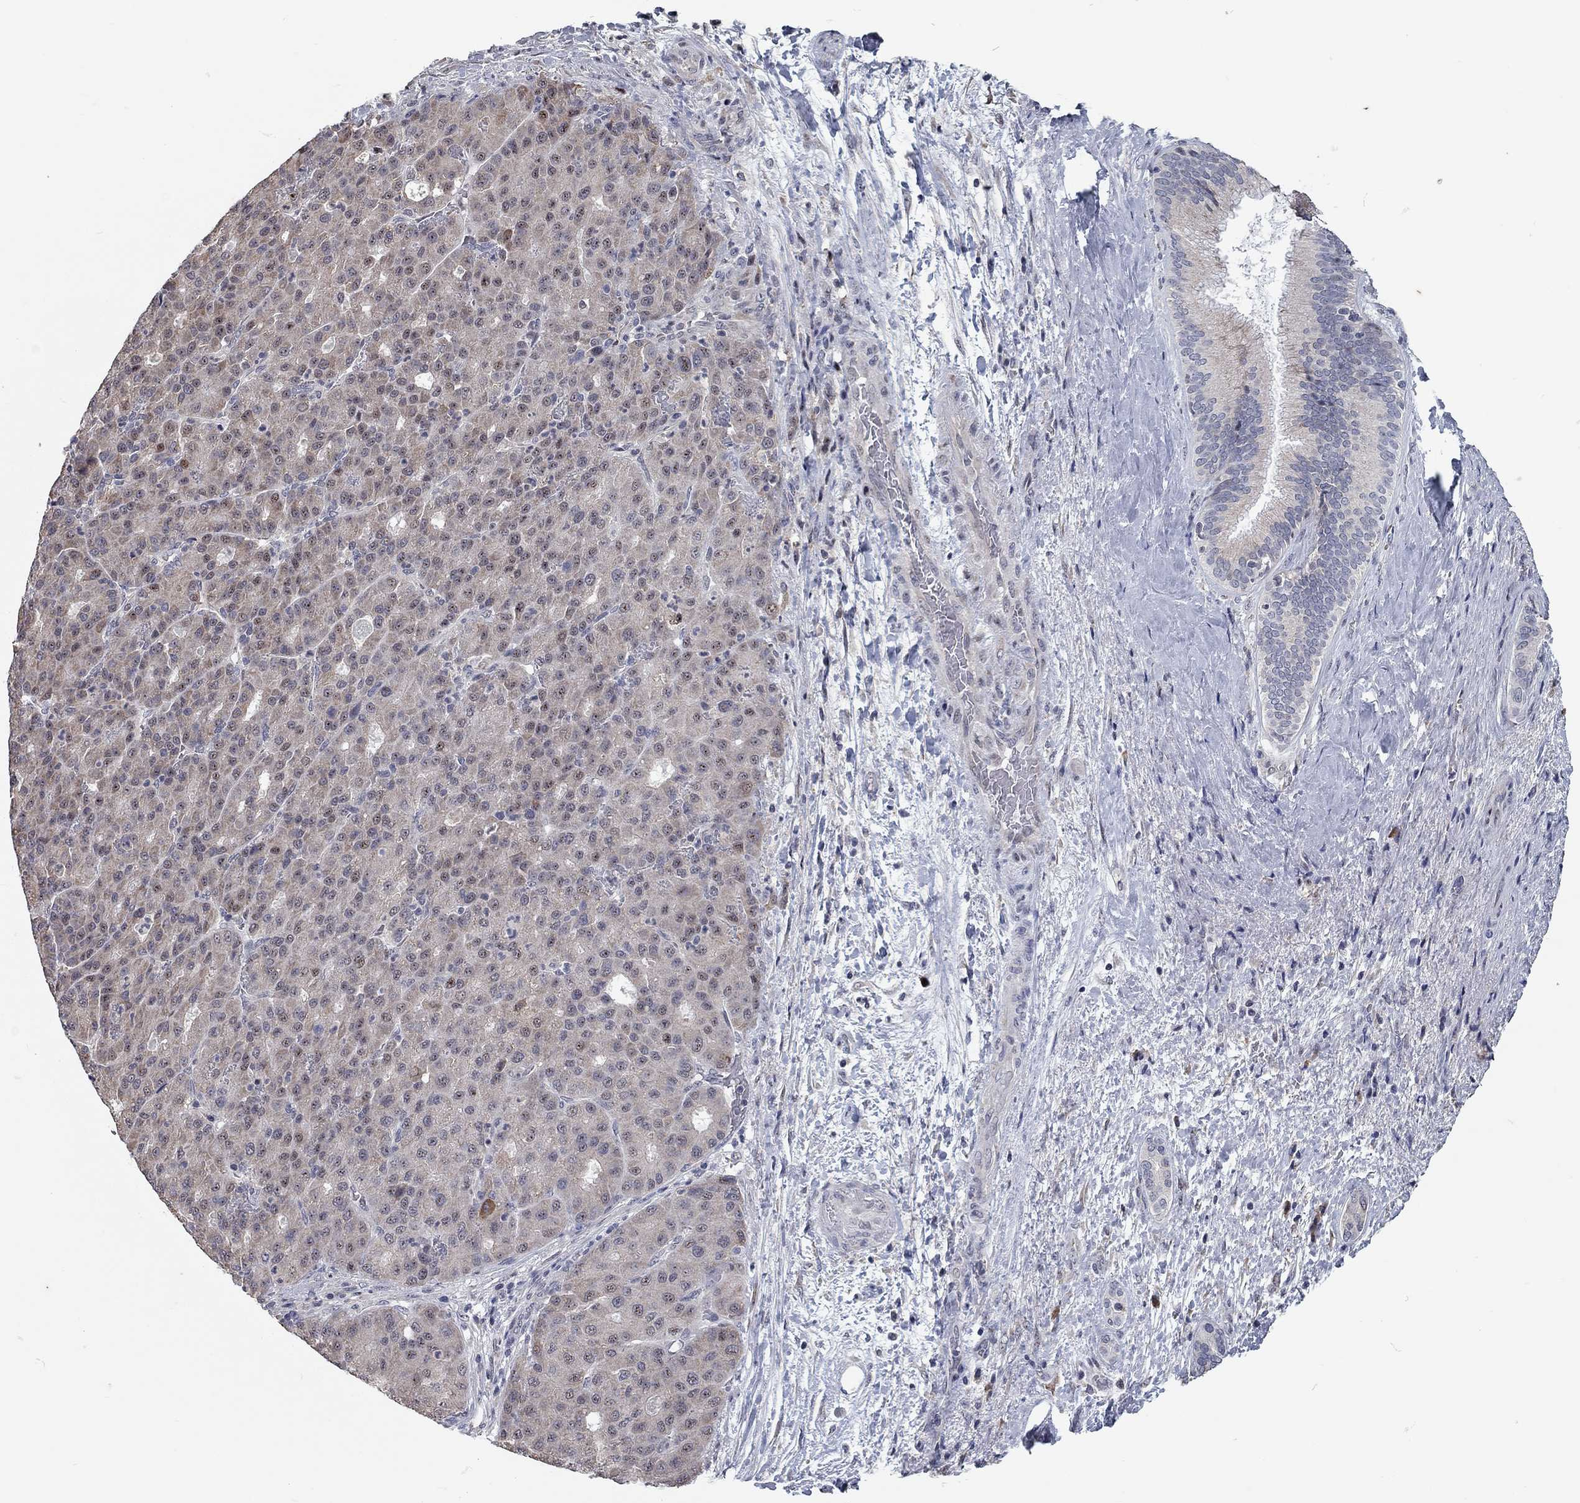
{"staining": {"intensity": "negative", "quantity": "none", "location": "none"}, "tissue": "liver cancer", "cell_type": "Tumor cells", "image_type": "cancer", "snomed": [{"axis": "morphology", "description": "Carcinoma, Hepatocellular, NOS"}, {"axis": "topography", "description": "Liver"}], "caption": "High power microscopy micrograph of an immunohistochemistry (IHC) histopathology image of liver cancer, revealing no significant positivity in tumor cells.", "gene": "XAGE2", "patient": {"sex": "male", "age": 65}}